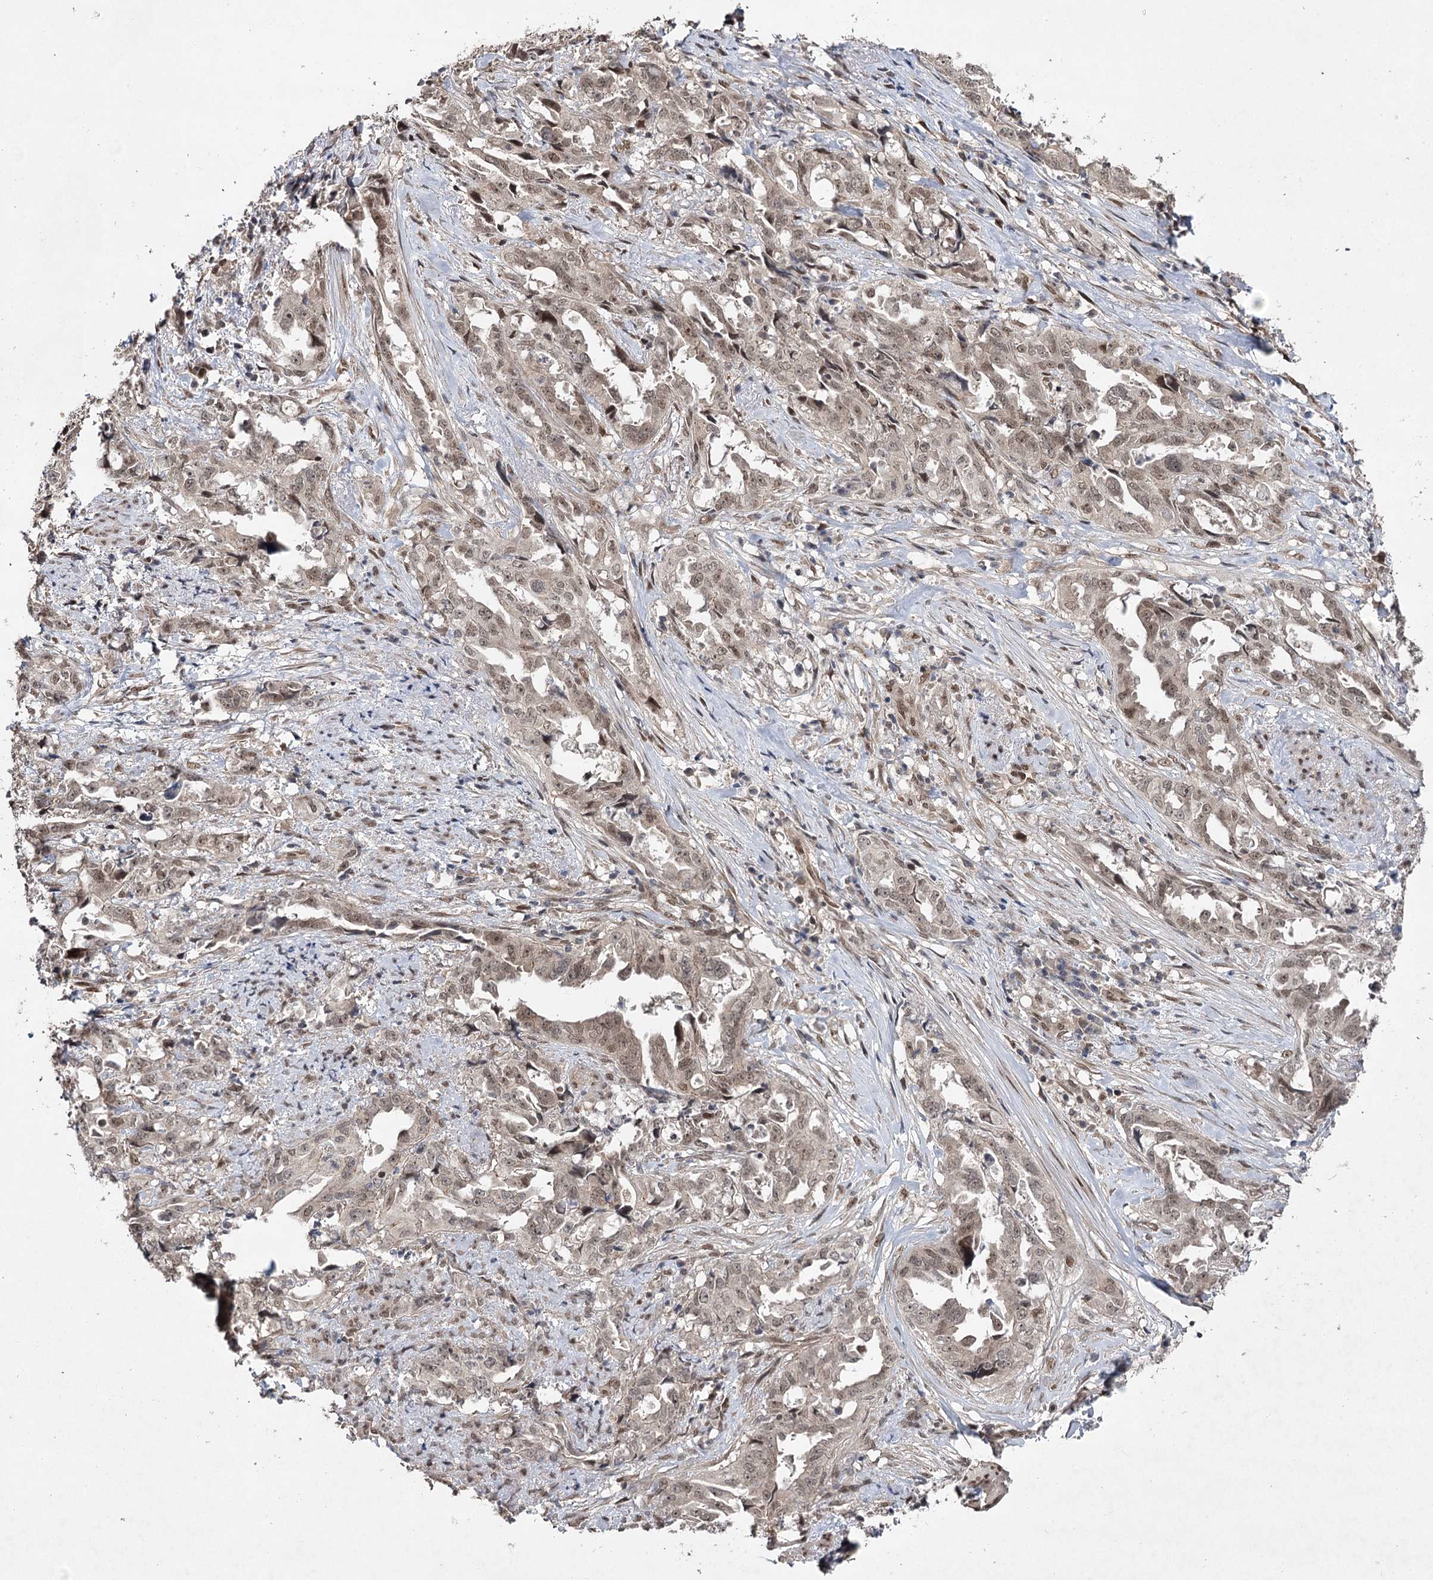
{"staining": {"intensity": "weak", "quantity": ">75%", "location": "nuclear"}, "tissue": "endometrial cancer", "cell_type": "Tumor cells", "image_type": "cancer", "snomed": [{"axis": "morphology", "description": "Adenocarcinoma, NOS"}, {"axis": "topography", "description": "Endometrium"}], "caption": "A brown stain shows weak nuclear positivity of a protein in endometrial cancer (adenocarcinoma) tumor cells.", "gene": "DCUN1D4", "patient": {"sex": "female", "age": 65}}